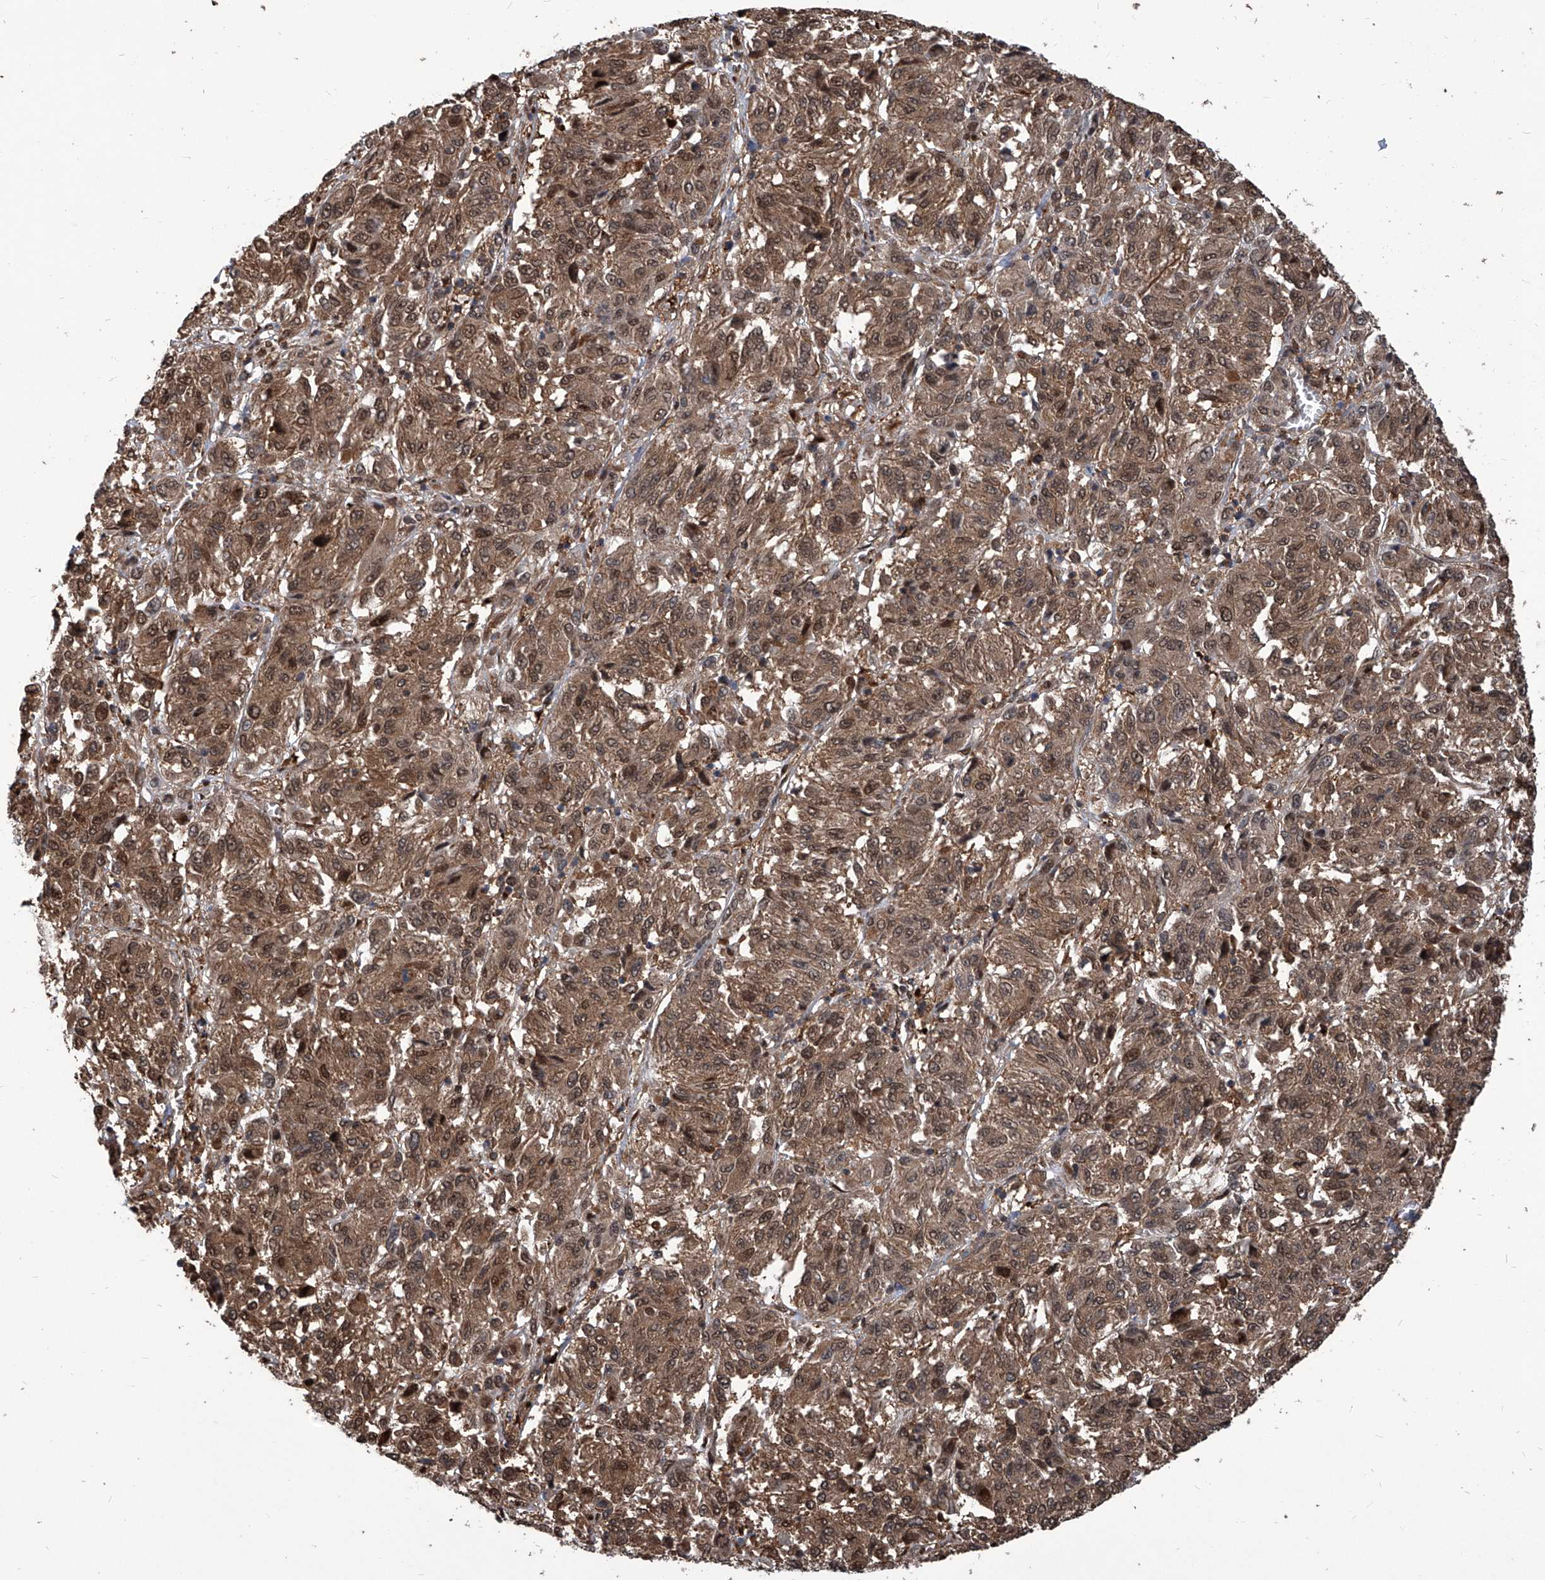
{"staining": {"intensity": "strong", "quantity": ">75%", "location": "cytoplasmic/membranous,nuclear"}, "tissue": "melanoma", "cell_type": "Tumor cells", "image_type": "cancer", "snomed": [{"axis": "morphology", "description": "Malignant melanoma, Metastatic site"}, {"axis": "topography", "description": "Lung"}], "caption": "Strong cytoplasmic/membranous and nuclear protein positivity is present in about >75% of tumor cells in melanoma. The staining is performed using DAB brown chromogen to label protein expression. The nuclei are counter-stained blue using hematoxylin.", "gene": "PSMB1", "patient": {"sex": "male", "age": 64}}